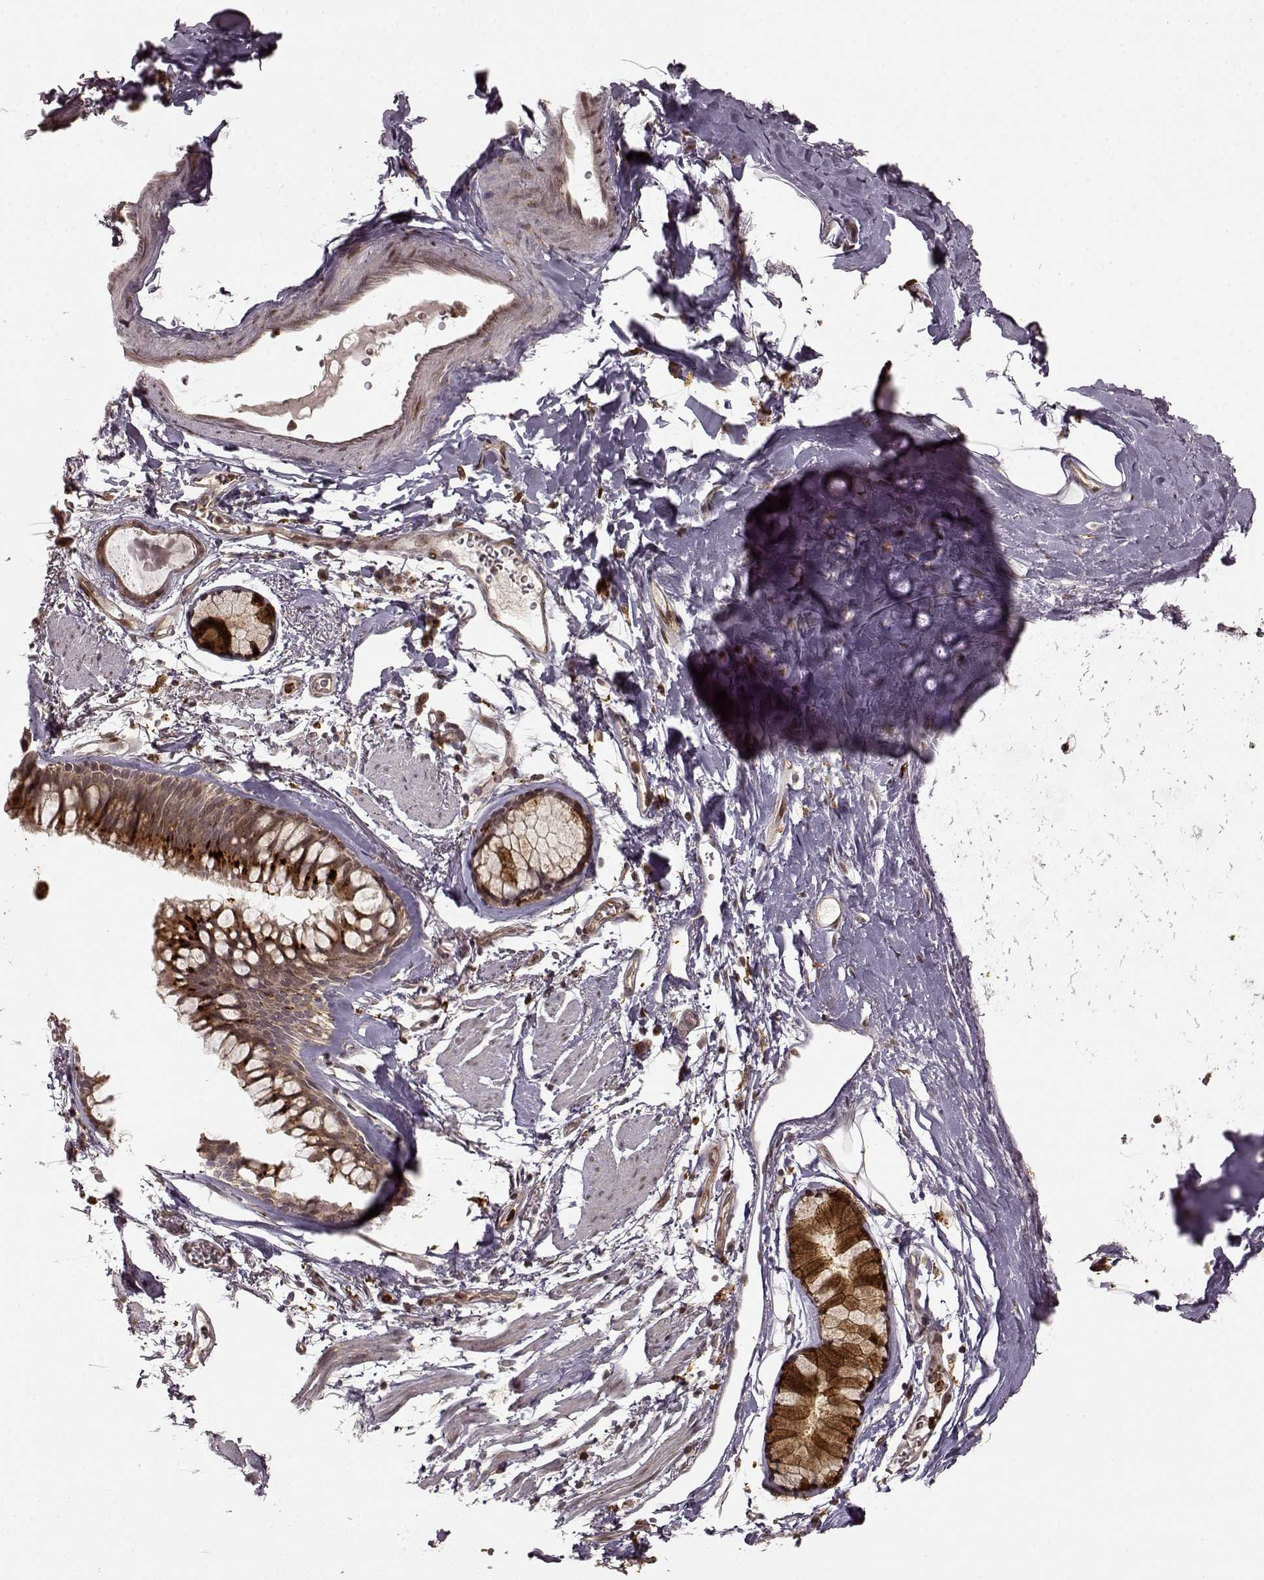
{"staining": {"intensity": "strong", "quantity": ">75%", "location": "cytoplasmic/membranous"}, "tissue": "bronchus", "cell_type": "Respiratory epithelial cells", "image_type": "normal", "snomed": [{"axis": "morphology", "description": "Normal tissue, NOS"}, {"axis": "topography", "description": "Lymph node"}, {"axis": "topography", "description": "Bronchus"}], "caption": "Immunohistochemical staining of benign bronchus exhibits high levels of strong cytoplasmic/membranous expression in about >75% of respiratory epithelial cells.", "gene": "SLC12A9", "patient": {"sex": "female", "age": 70}}